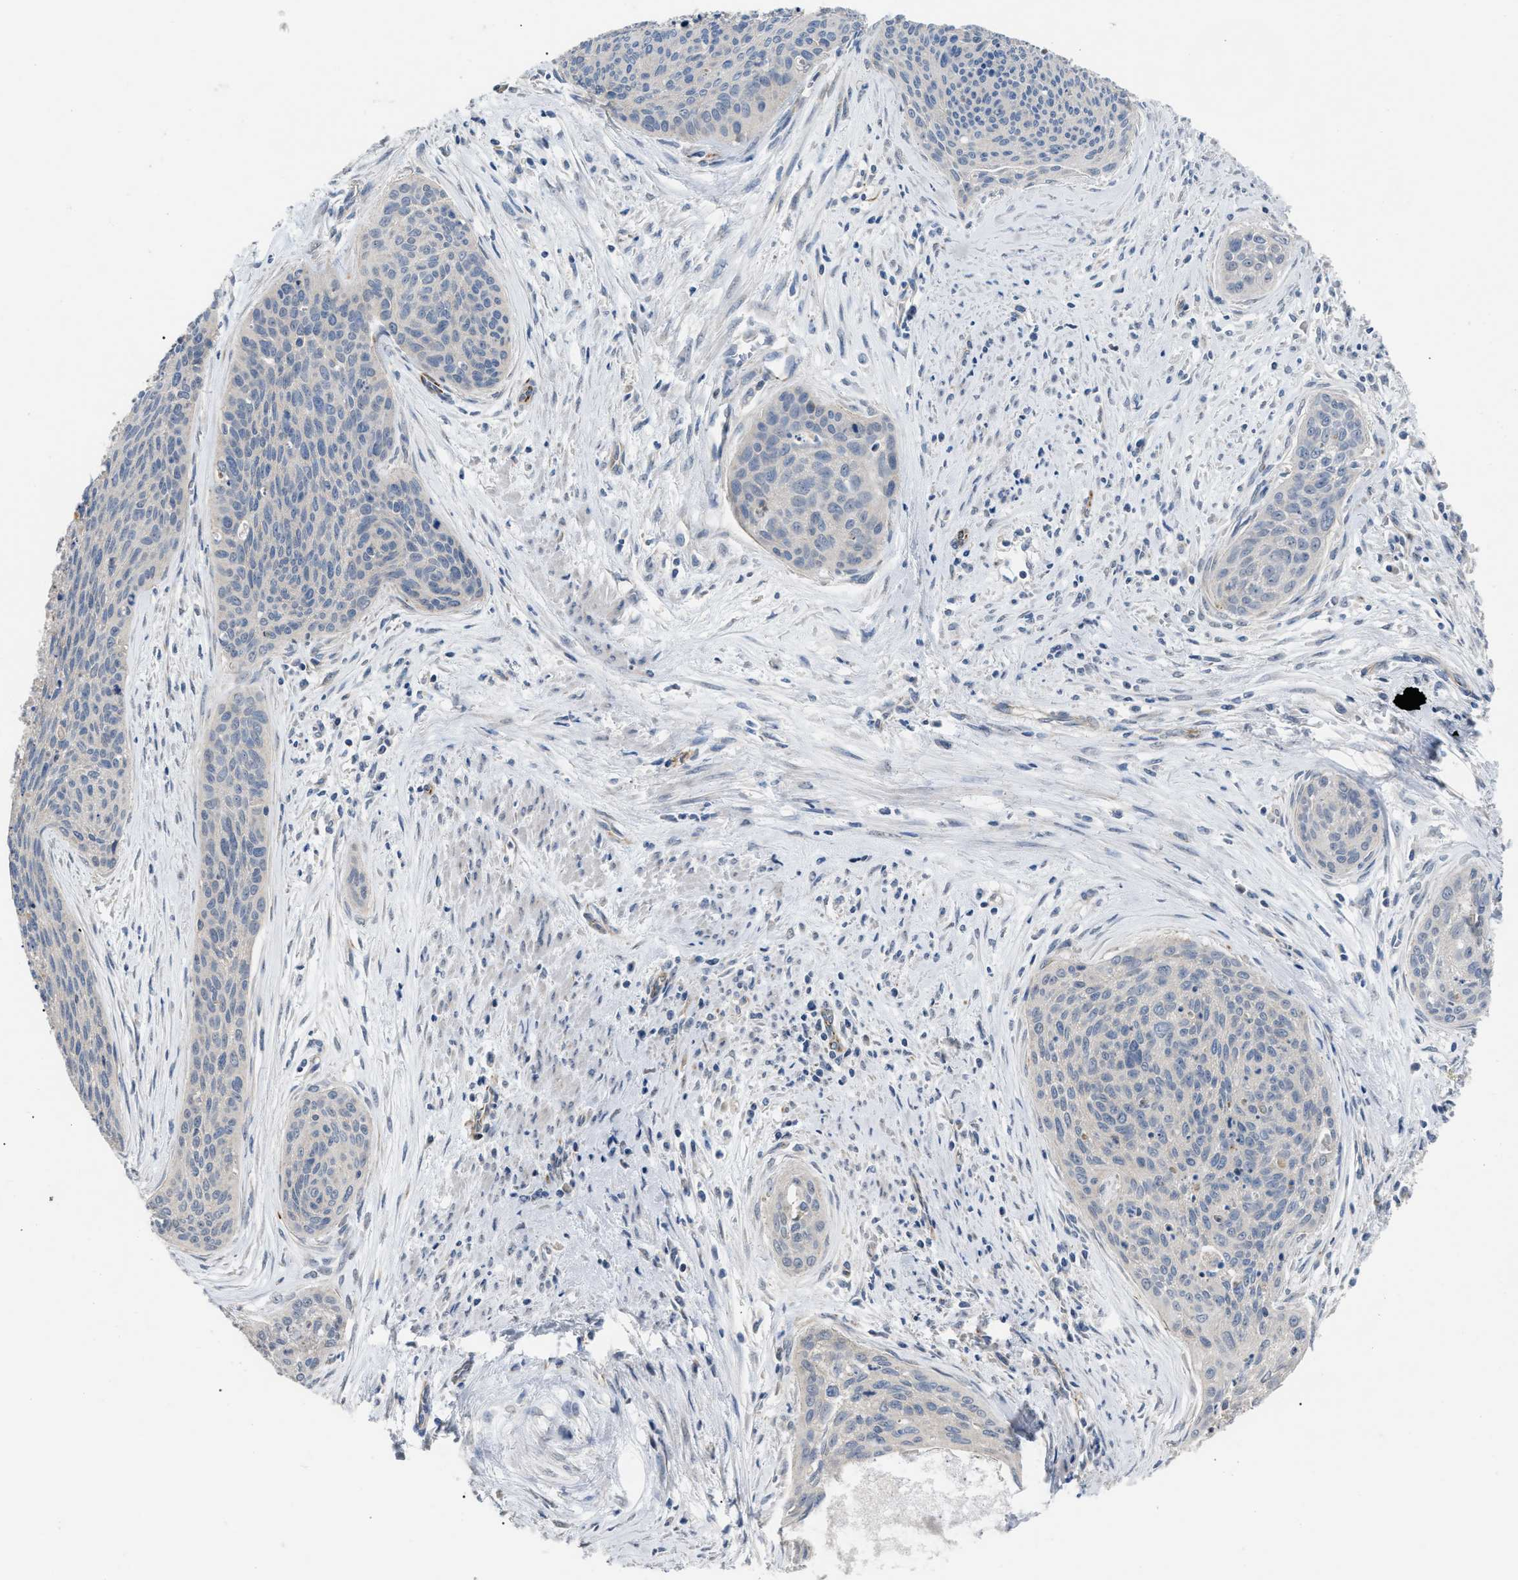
{"staining": {"intensity": "negative", "quantity": "none", "location": "none"}, "tissue": "cervical cancer", "cell_type": "Tumor cells", "image_type": "cancer", "snomed": [{"axis": "morphology", "description": "Squamous cell carcinoma, NOS"}, {"axis": "topography", "description": "Cervix"}], "caption": "Protein analysis of cervical squamous cell carcinoma displays no significant positivity in tumor cells.", "gene": "DHX58", "patient": {"sex": "female", "age": 55}}